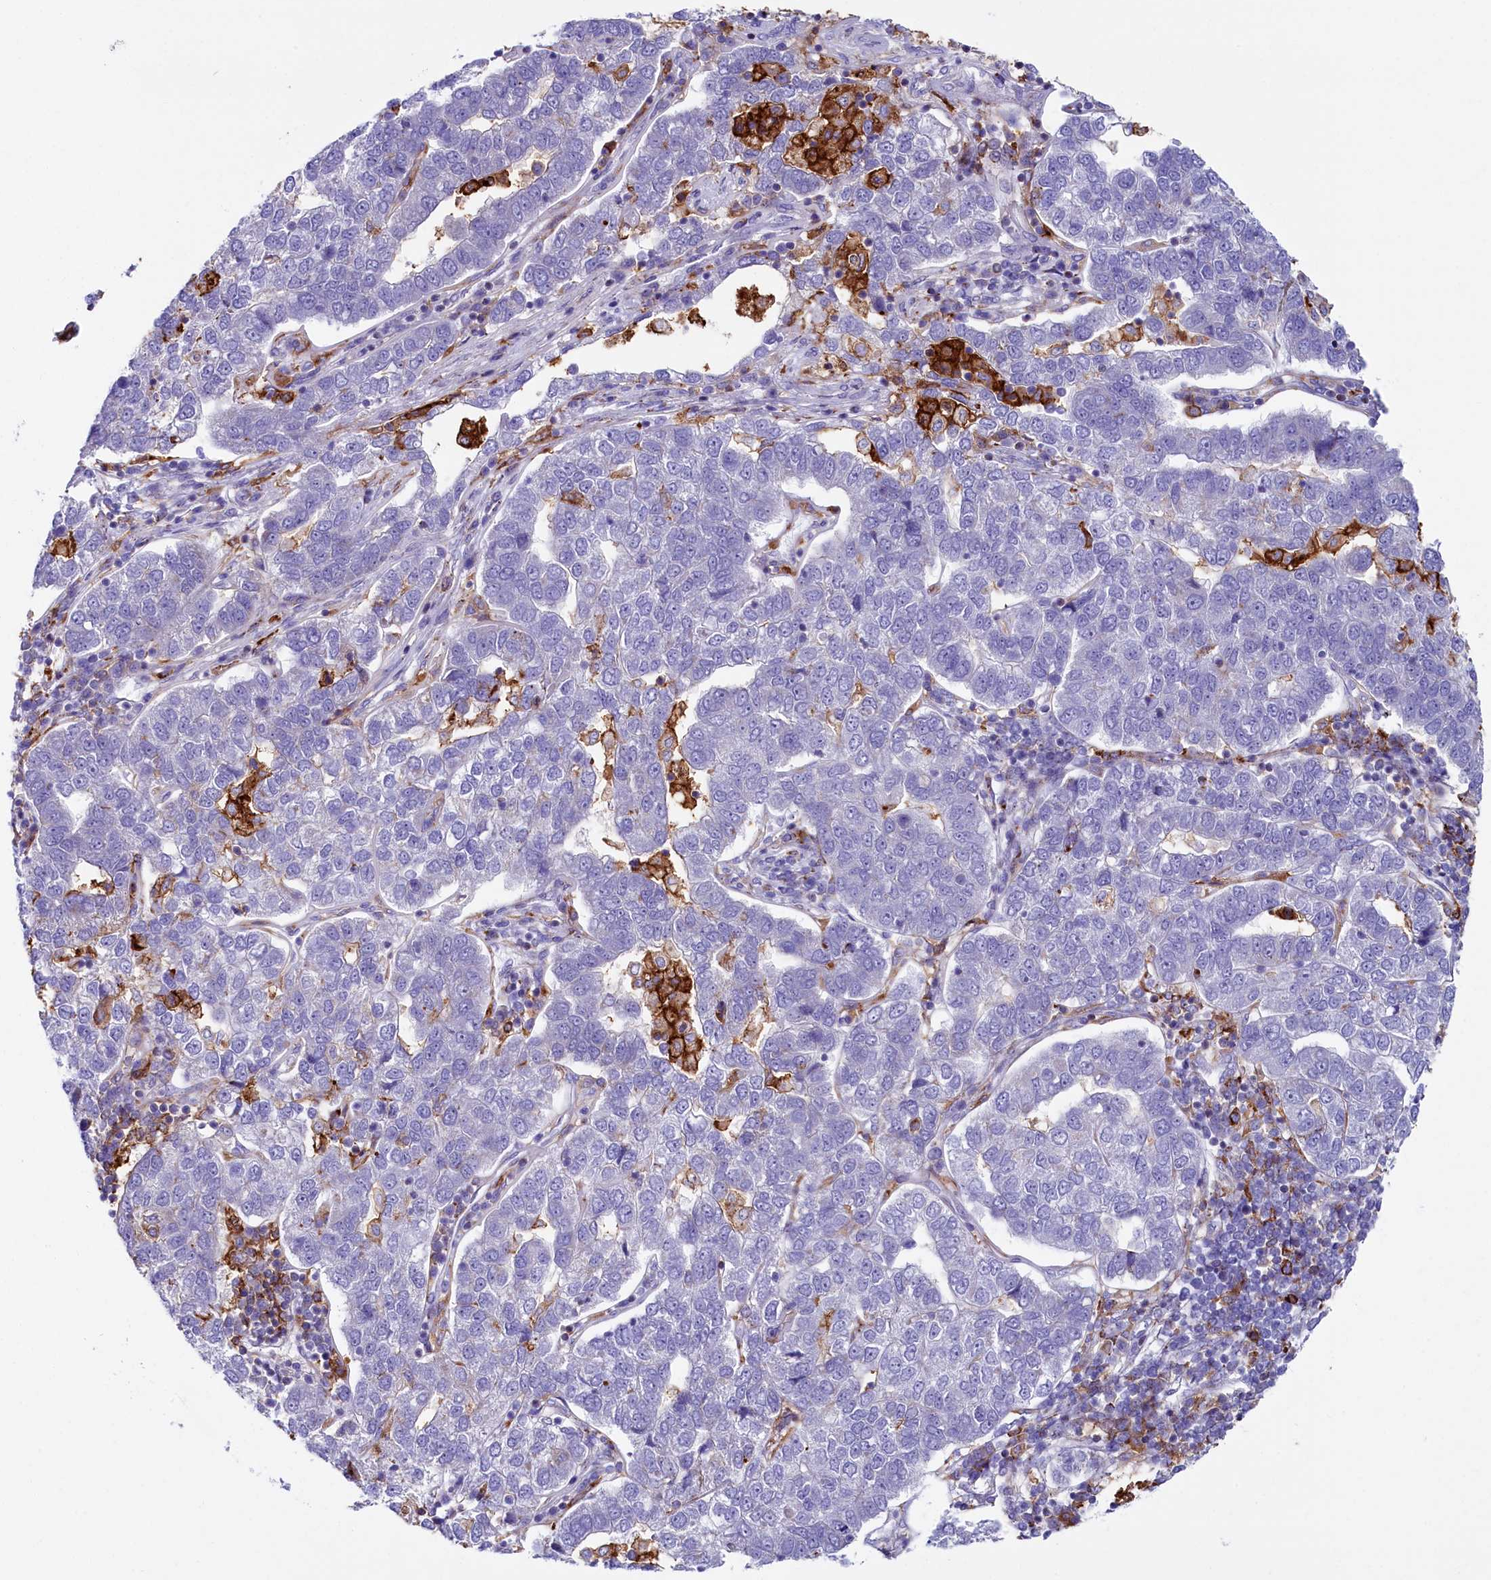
{"staining": {"intensity": "negative", "quantity": "none", "location": "none"}, "tissue": "pancreatic cancer", "cell_type": "Tumor cells", "image_type": "cancer", "snomed": [{"axis": "morphology", "description": "Adenocarcinoma, NOS"}, {"axis": "topography", "description": "Pancreas"}], "caption": "Immunohistochemistry photomicrograph of neoplastic tissue: pancreatic cancer (adenocarcinoma) stained with DAB reveals no significant protein expression in tumor cells. Nuclei are stained in blue.", "gene": "IL20RA", "patient": {"sex": "female", "age": 61}}